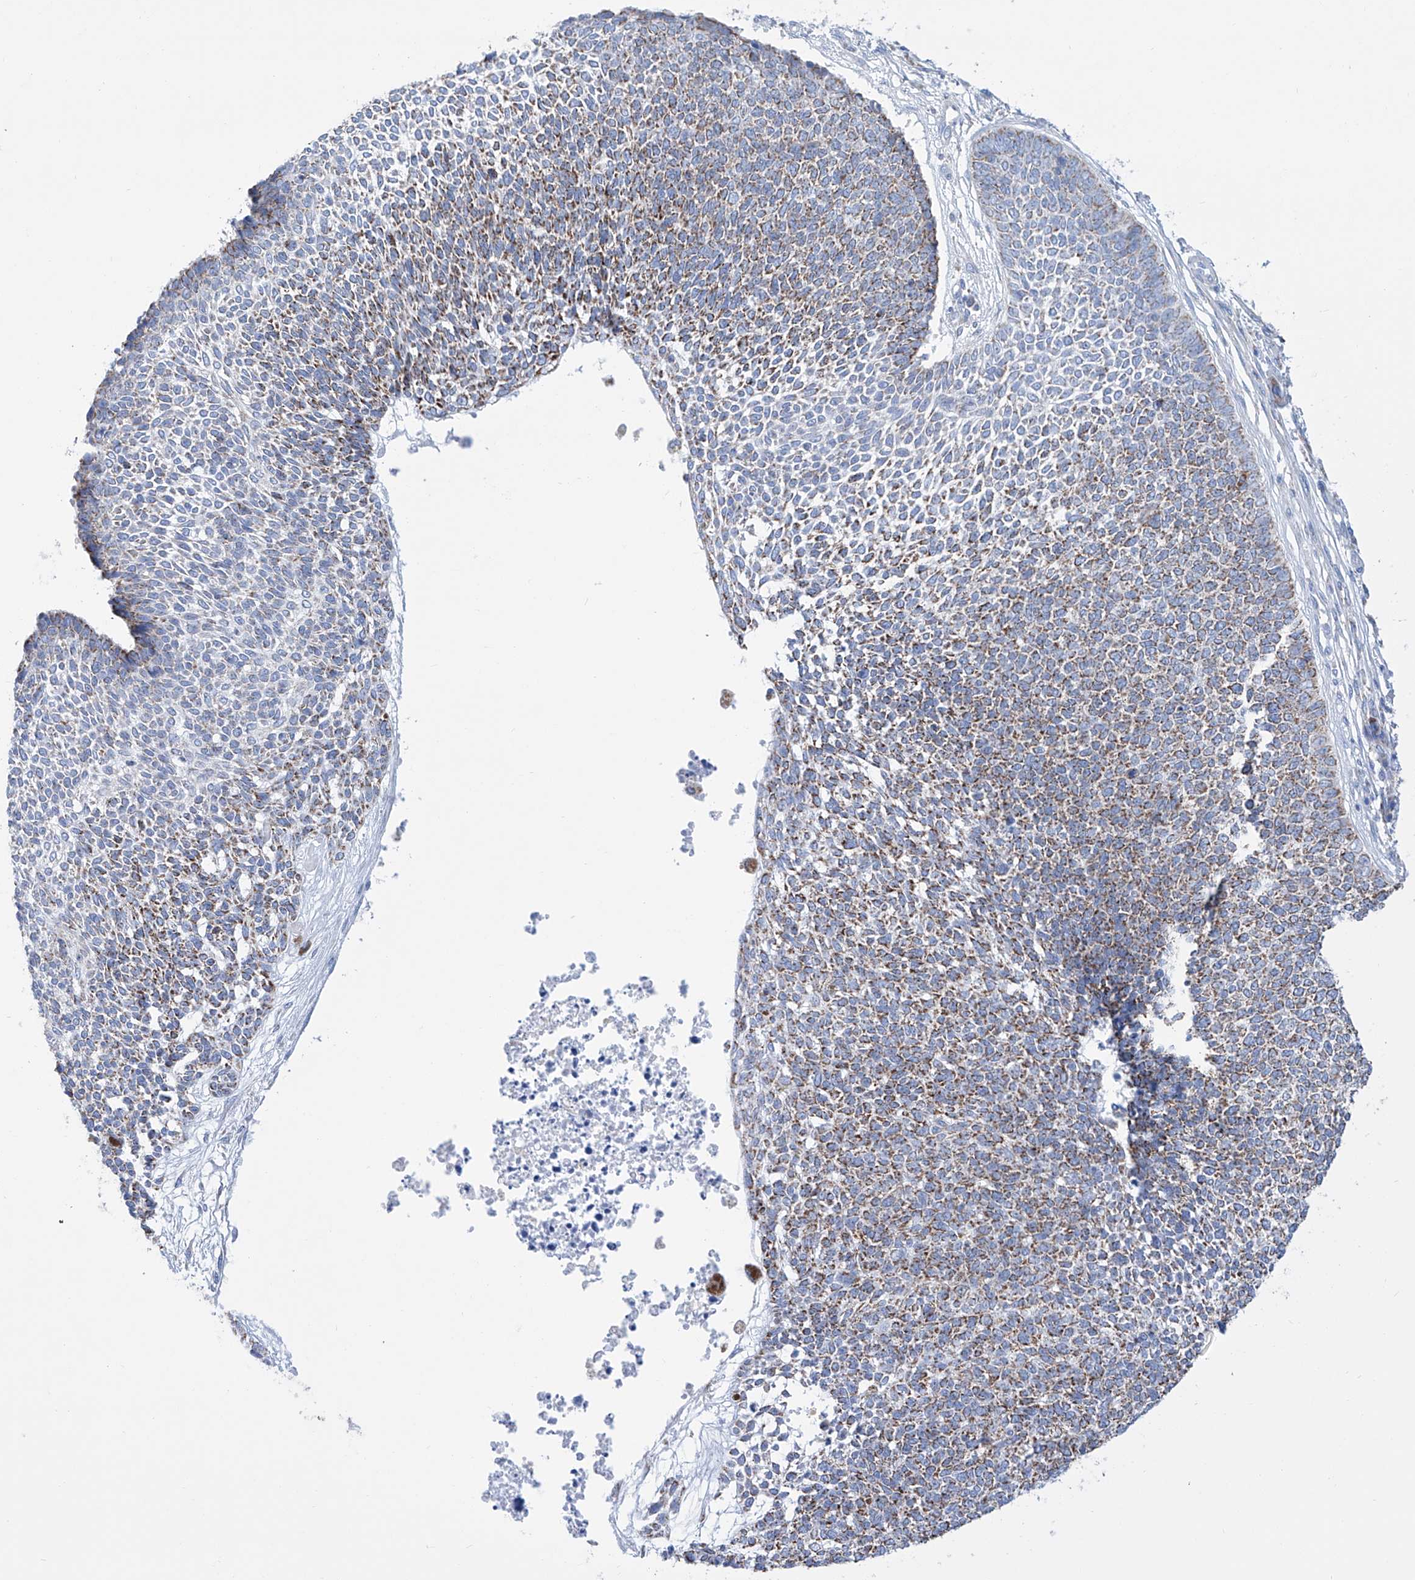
{"staining": {"intensity": "moderate", "quantity": ">75%", "location": "cytoplasmic/membranous"}, "tissue": "skin cancer", "cell_type": "Tumor cells", "image_type": "cancer", "snomed": [{"axis": "morphology", "description": "Basal cell carcinoma"}, {"axis": "topography", "description": "Skin"}], "caption": "High-power microscopy captured an IHC histopathology image of skin basal cell carcinoma, revealing moderate cytoplasmic/membranous expression in approximately >75% of tumor cells.", "gene": "ALDH6A1", "patient": {"sex": "female", "age": 84}}